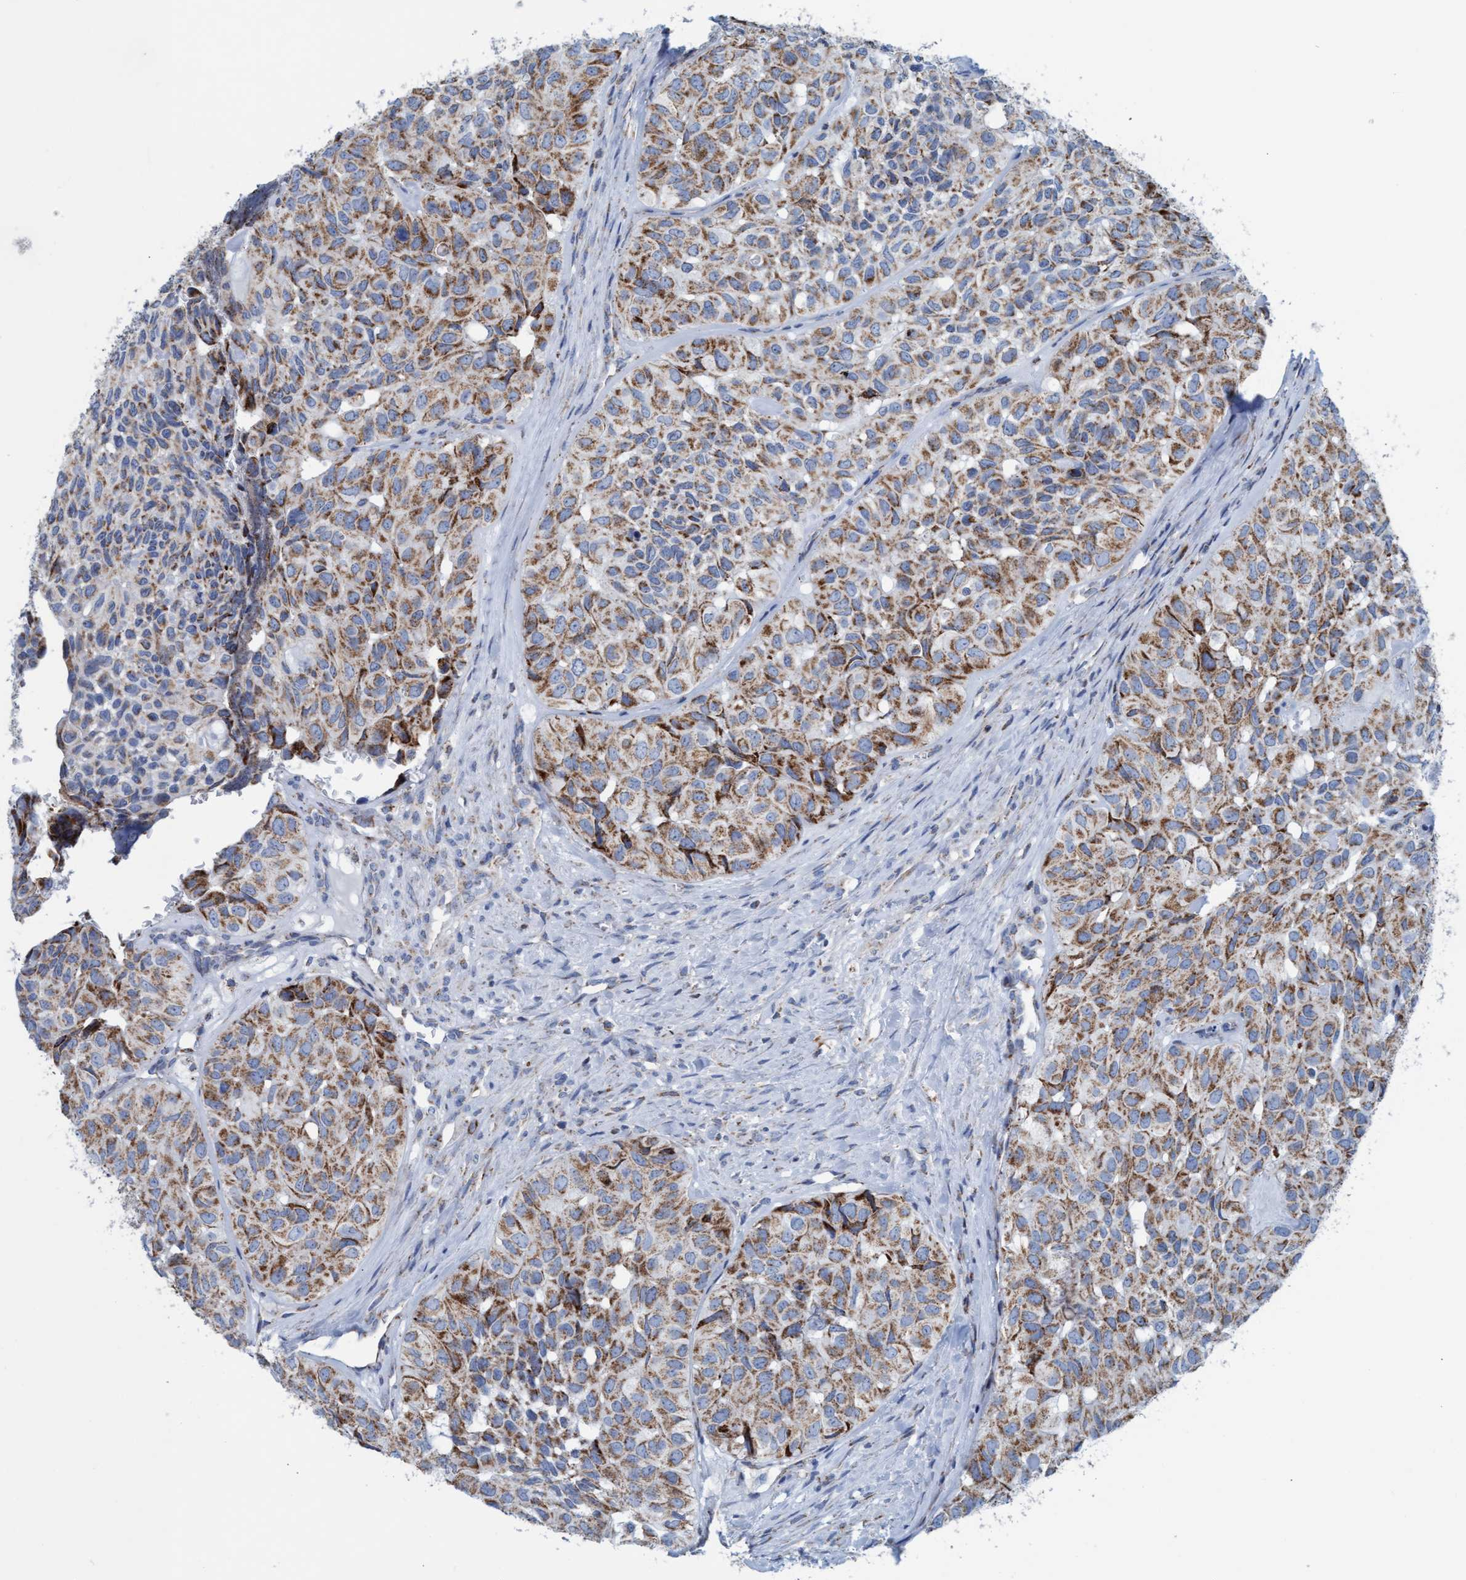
{"staining": {"intensity": "moderate", "quantity": ">75%", "location": "cytoplasmic/membranous"}, "tissue": "head and neck cancer", "cell_type": "Tumor cells", "image_type": "cancer", "snomed": [{"axis": "morphology", "description": "Adenocarcinoma, NOS"}, {"axis": "topography", "description": "Salivary gland, NOS"}, {"axis": "topography", "description": "Head-Neck"}], "caption": "A histopathology image of adenocarcinoma (head and neck) stained for a protein exhibits moderate cytoplasmic/membranous brown staining in tumor cells.", "gene": "GGA3", "patient": {"sex": "female", "age": 76}}